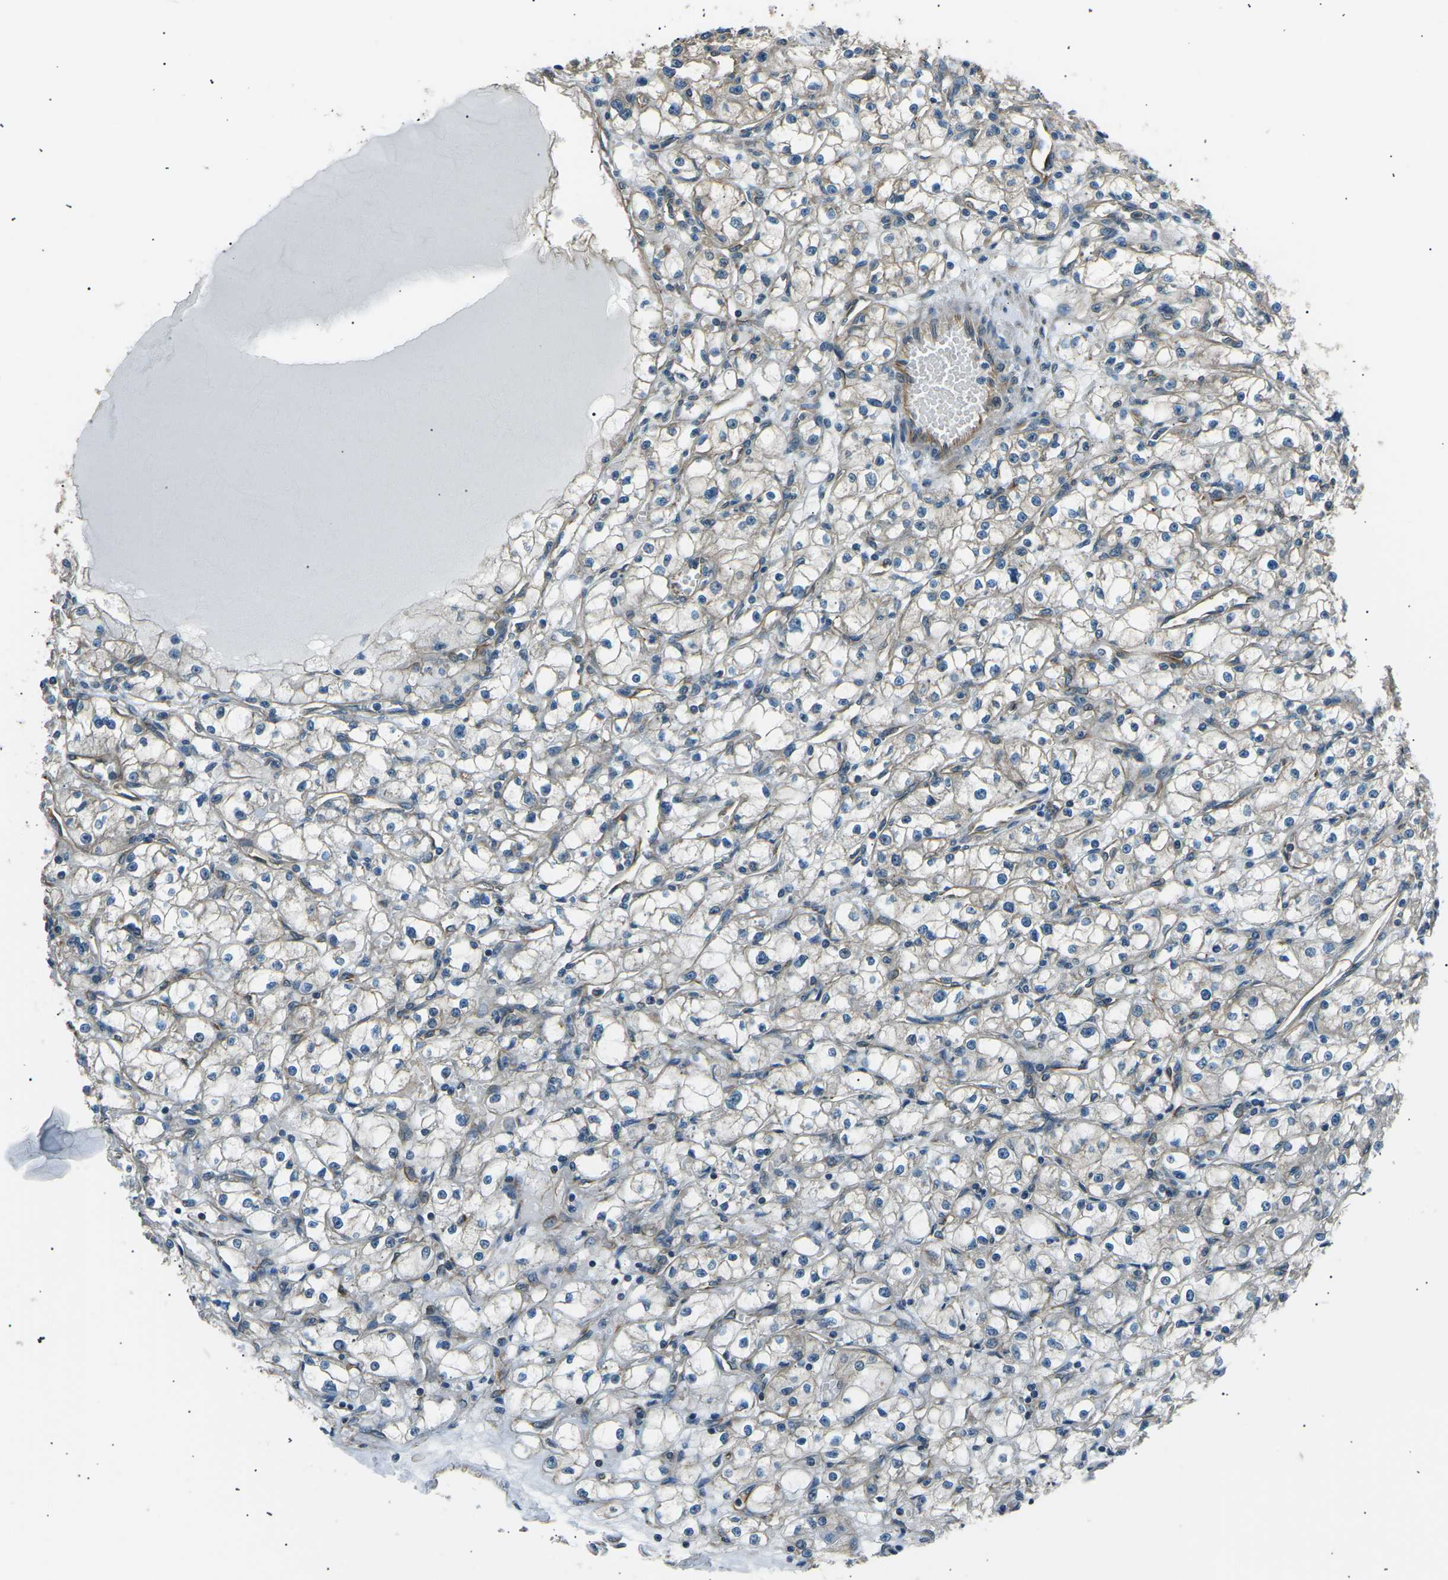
{"staining": {"intensity": "negative", "quantity": "none", "location": "none"}, "tissue": "renal cancer", "cell_type": "Tumor cells", "image_type": "cancer", "snomed": [{"axis": "morphology", "description": "Adenocarcinoma, NOS"}, {"axis": "topography", "description": "Kidney"}], "caption": "Adenocarcinoma (renal) was stained to show a protein in brown. There is no significant expression in tumor cells.", "gene": "SLK", "patient": {"sex": "male", "age": 56}}